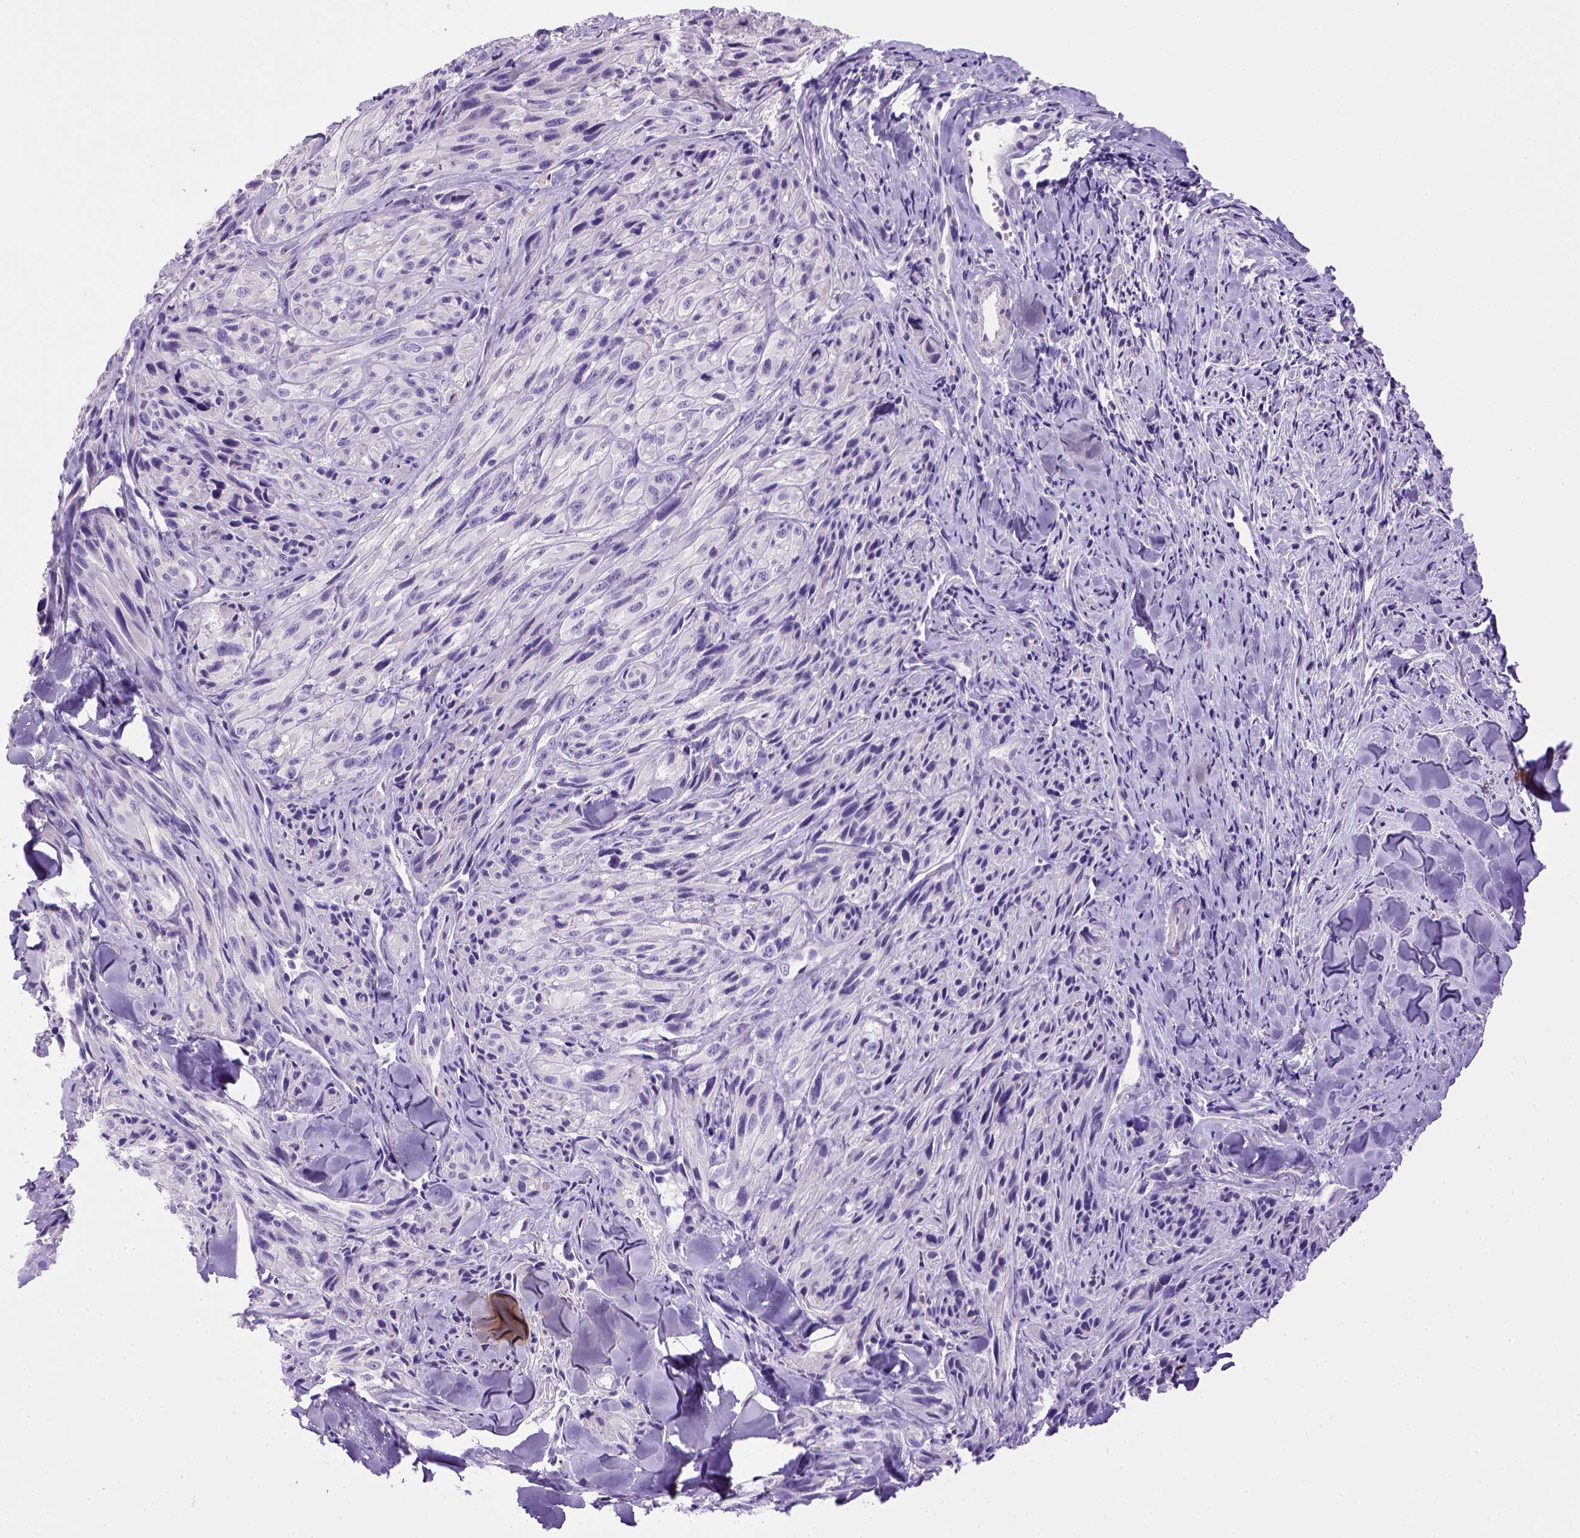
{"staining": {"intensity": "negative", "quantity": "none", "location": "none"}, "tissue": "melanoma", "cell_type": "Tumor cells", "image_type": "cancer", "snomed": [{"axis": "morphology", "description": "Malignant melanoma, NOS"}, {"axis": "topography", "description": "Skin"}], "caption": "Tumor cells show no significant positivity in melanoma. The staining was performed using DAB to visualize the protein expression in brown, while the nuclei were stained in blue with hematoxylin (Magnification: 20x).", "gene": "BAAT", "patient": {"sex": "male", "age": 67}}